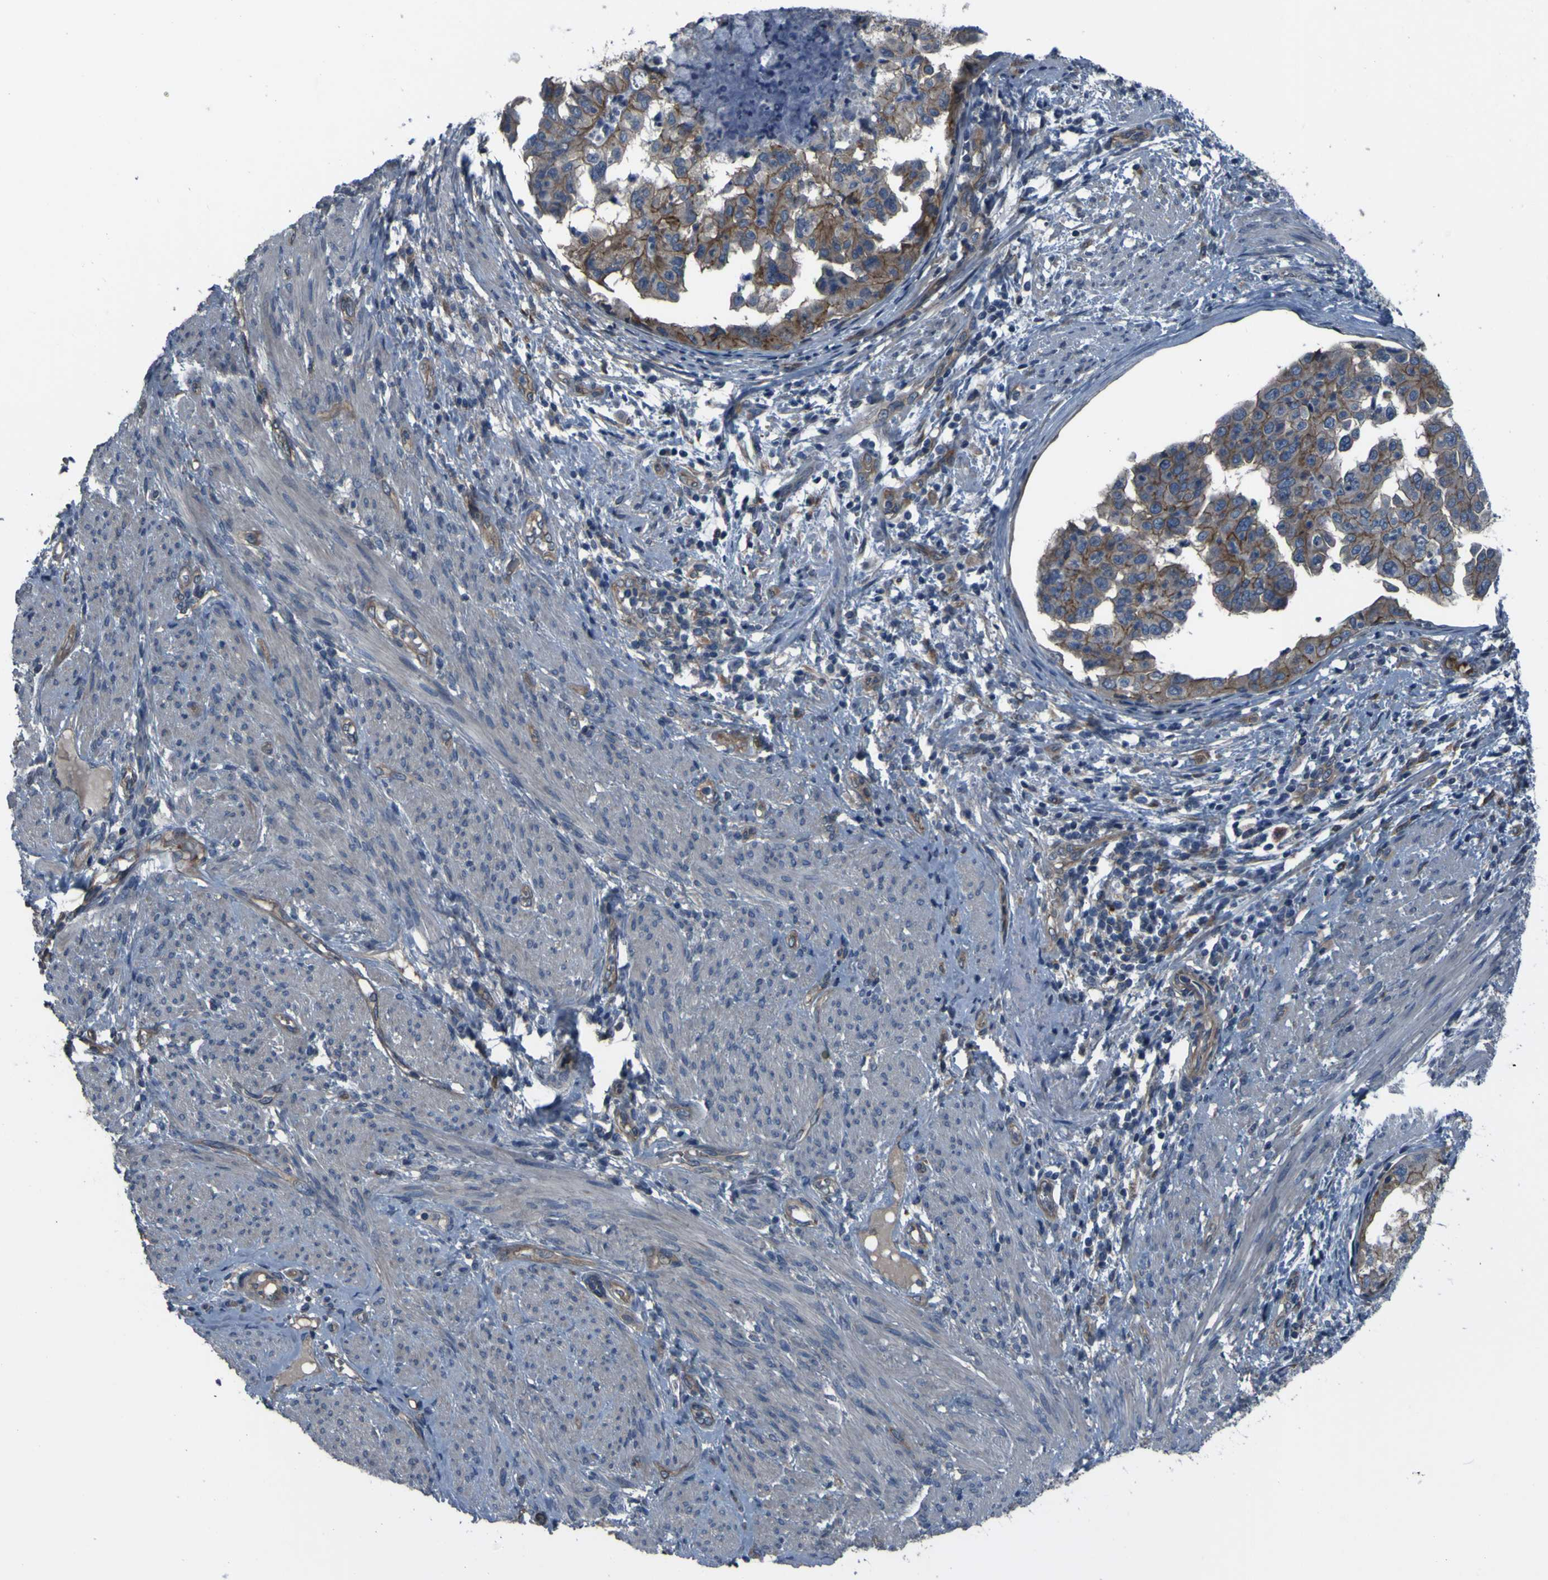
{"staining": {"intensity": "weak", "quantity": ">75%", "location": "cytoplasmic/membranous"}, "tissue": "endometrial cancer", "cell_type": "Tumor cells", "image_type": "cancer", "snomed": [{"axis": "morphology", "description": "Adenocarcinoma, NOS"}, {"axis": "topography", "description": "Endometrium"}], "caption": "Endometrial adenocarcinoma tissue exhibits weak cytoplasmic/membranous staining in approximately >75% of tumor cells, visualized by immunohistochemistry.", "gene": "GRAMD1A", "patient": {"sex": "female", "age": 85}}